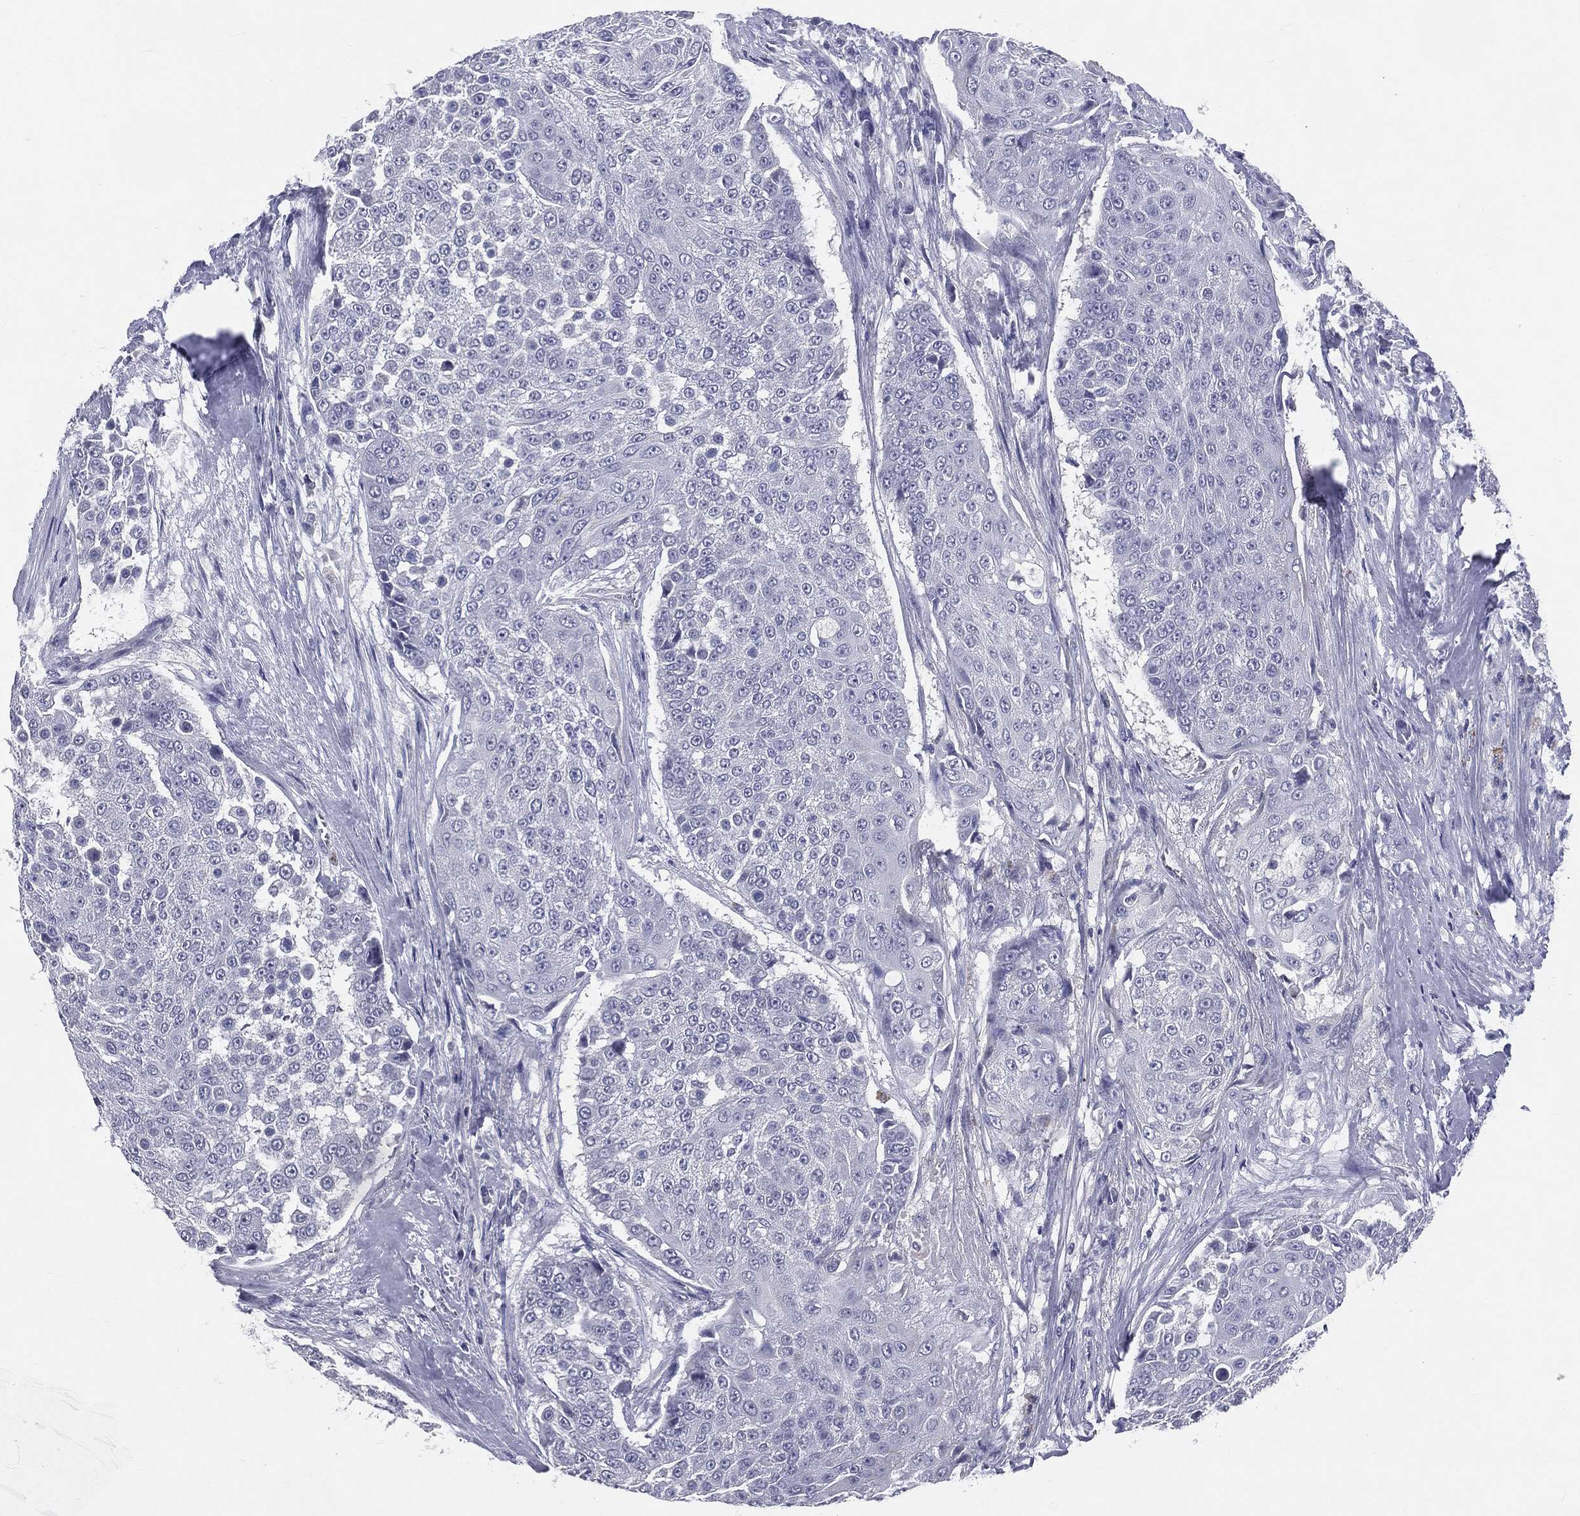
{"staining": {"intensity": "negative", "quantity": "none", "location": "none"}, "tissue": "urothelial cancer", "cell_type": "Tumor cells", "image_type": "cancer", "snomed": [{"axis": "morphology", "description": "Urothelial carcinoma, High grade"}, {"axis": "topography", "description": "Urinary bladder"}], "caption": "Tumor cells are negative for protein expression in human urothelial cancer.", "gene": "IFT27", "patient": {"sex": "female", "age": 63}}